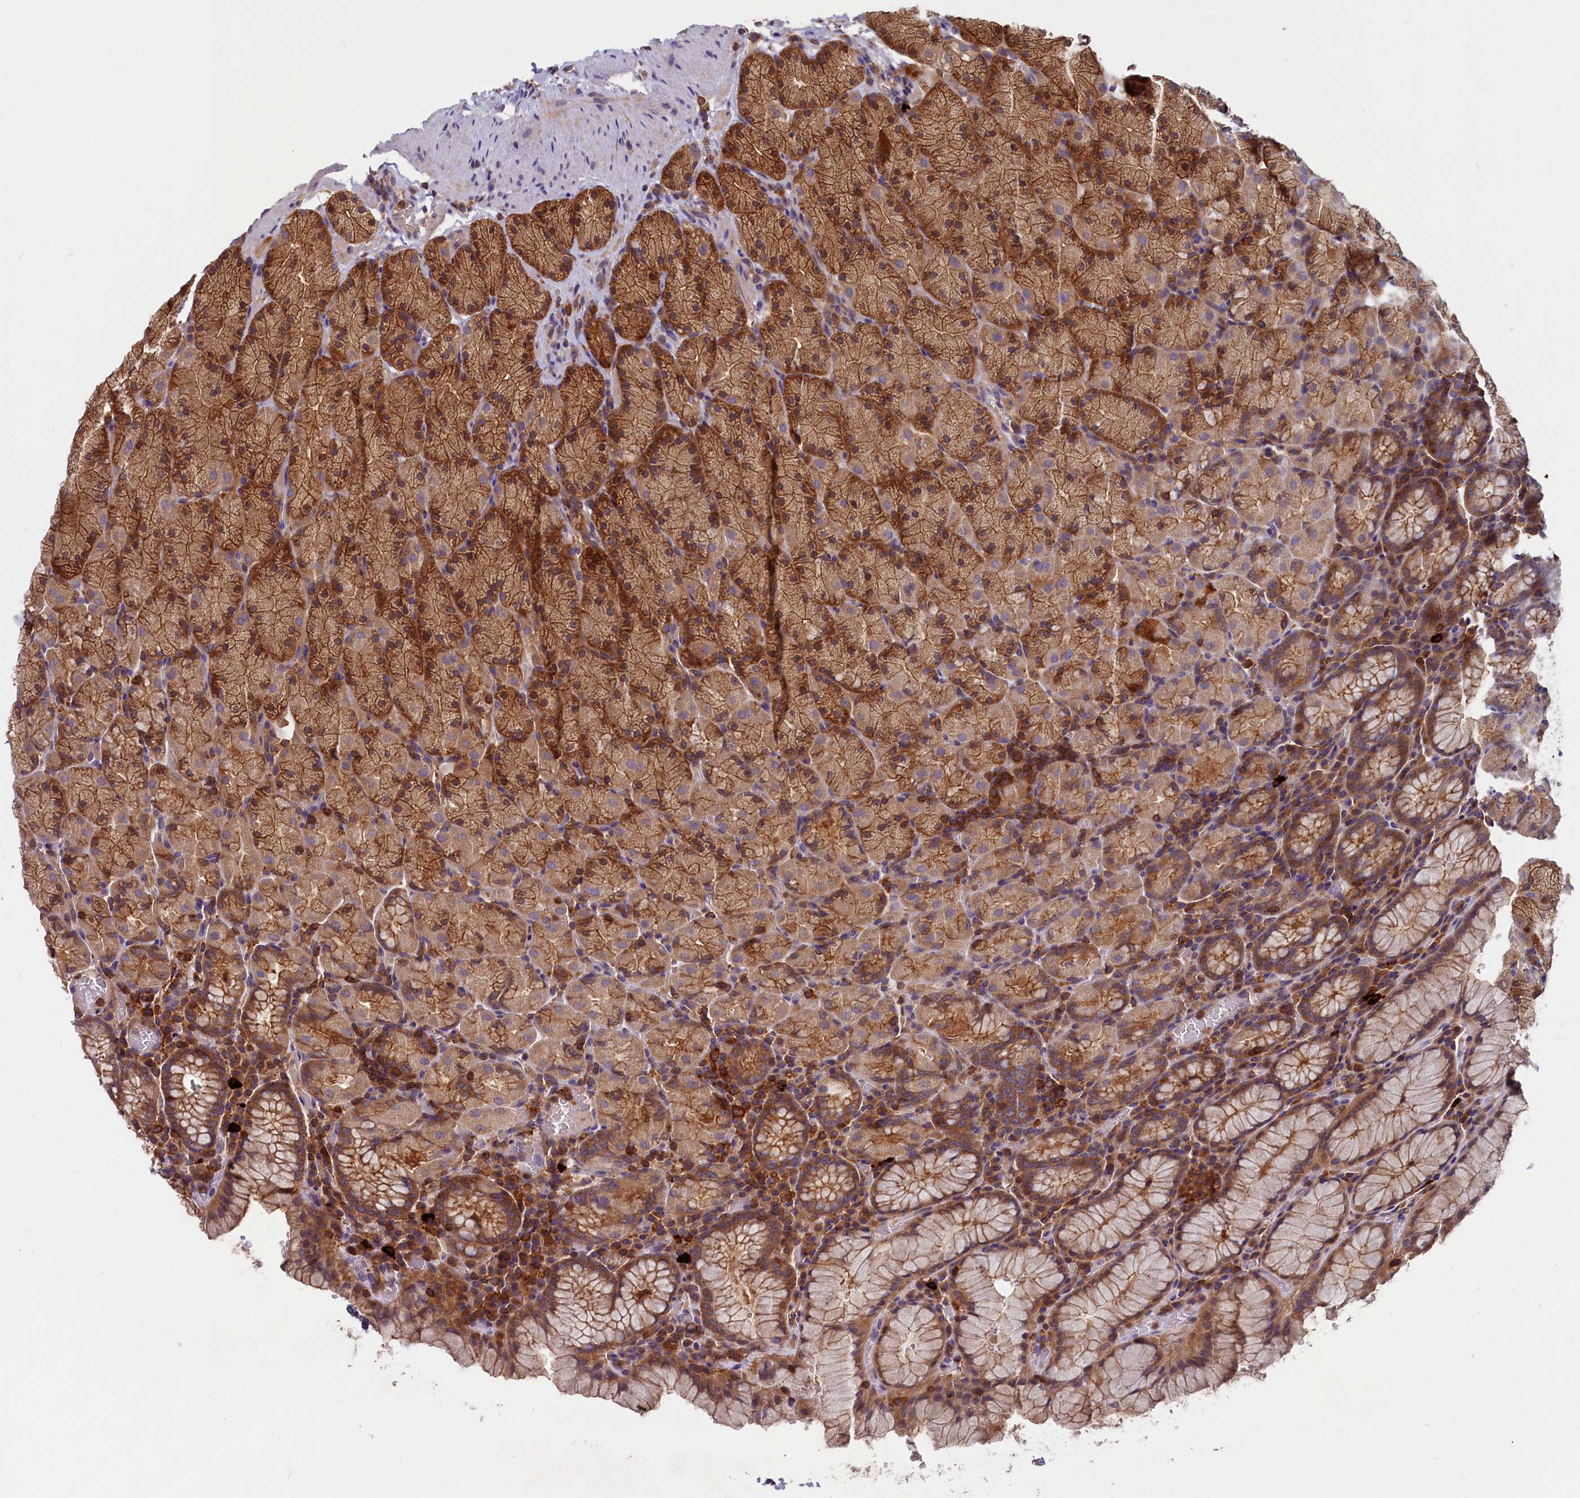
{"staining": {"intensity": "moderate", "quantity": ">75%", "location": "cytoplasmic/membranous"}, "tissue": "stomach", "cell_type": "Glandular cells", "image_type": "normal", "snomed": [{"axis": "morphology", "description": "Normal tissue, NOS"}, {"axis": "topography", "description": "Stomach, upper"}, {"axis": "topography", "description": "Stomach, lower"}], "caption": "Immunohistochemistry image of benign human stomach stained for a protein (brown), which exhibits medium levels of moderate cytoplasmic/membranous positivity in about >75% of glandular cells.", "gene": "MYO9B", "patient": {"sex": "male", "age": 80}}